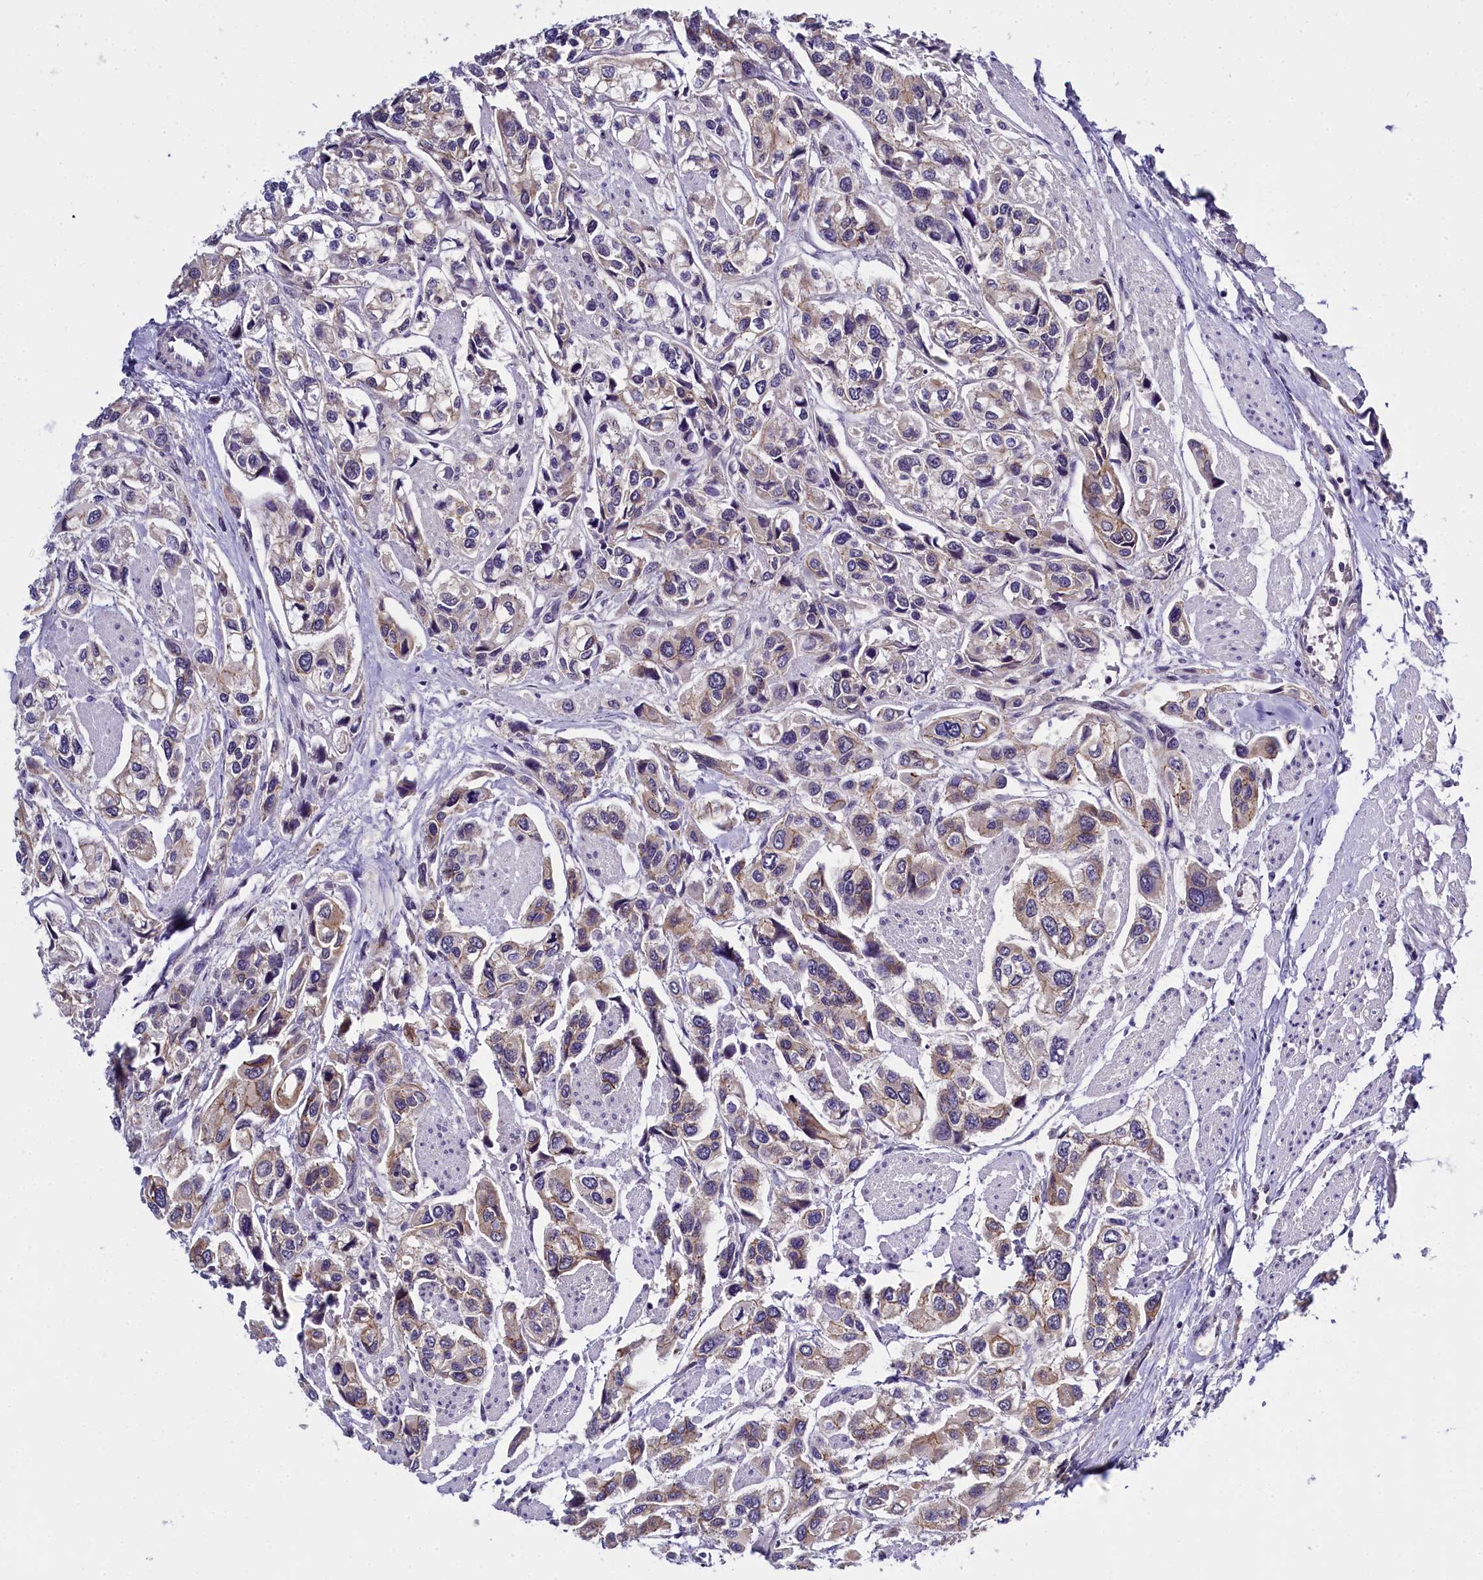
{"staining": {"intensity": "weak", "quantity": "<25%", "location": "cytoplasmic/membranous"}, "tissue": "urothelial cancer", "cell_type": "Tumor cells", "image_type": "cancer", "snomed": [{"axis": "morphology", "description": "Urothelial carcinoma, High grade"}, {"axis": "topography", "description": "Urinary bladder"}], "caption": "Urothelial carcinoma (high-grade) was stained to show a protein in brown. There is no significant staining in tumor cells.", "gene": "ENKD1", "patient": {"sex": "male", "age": 67}}